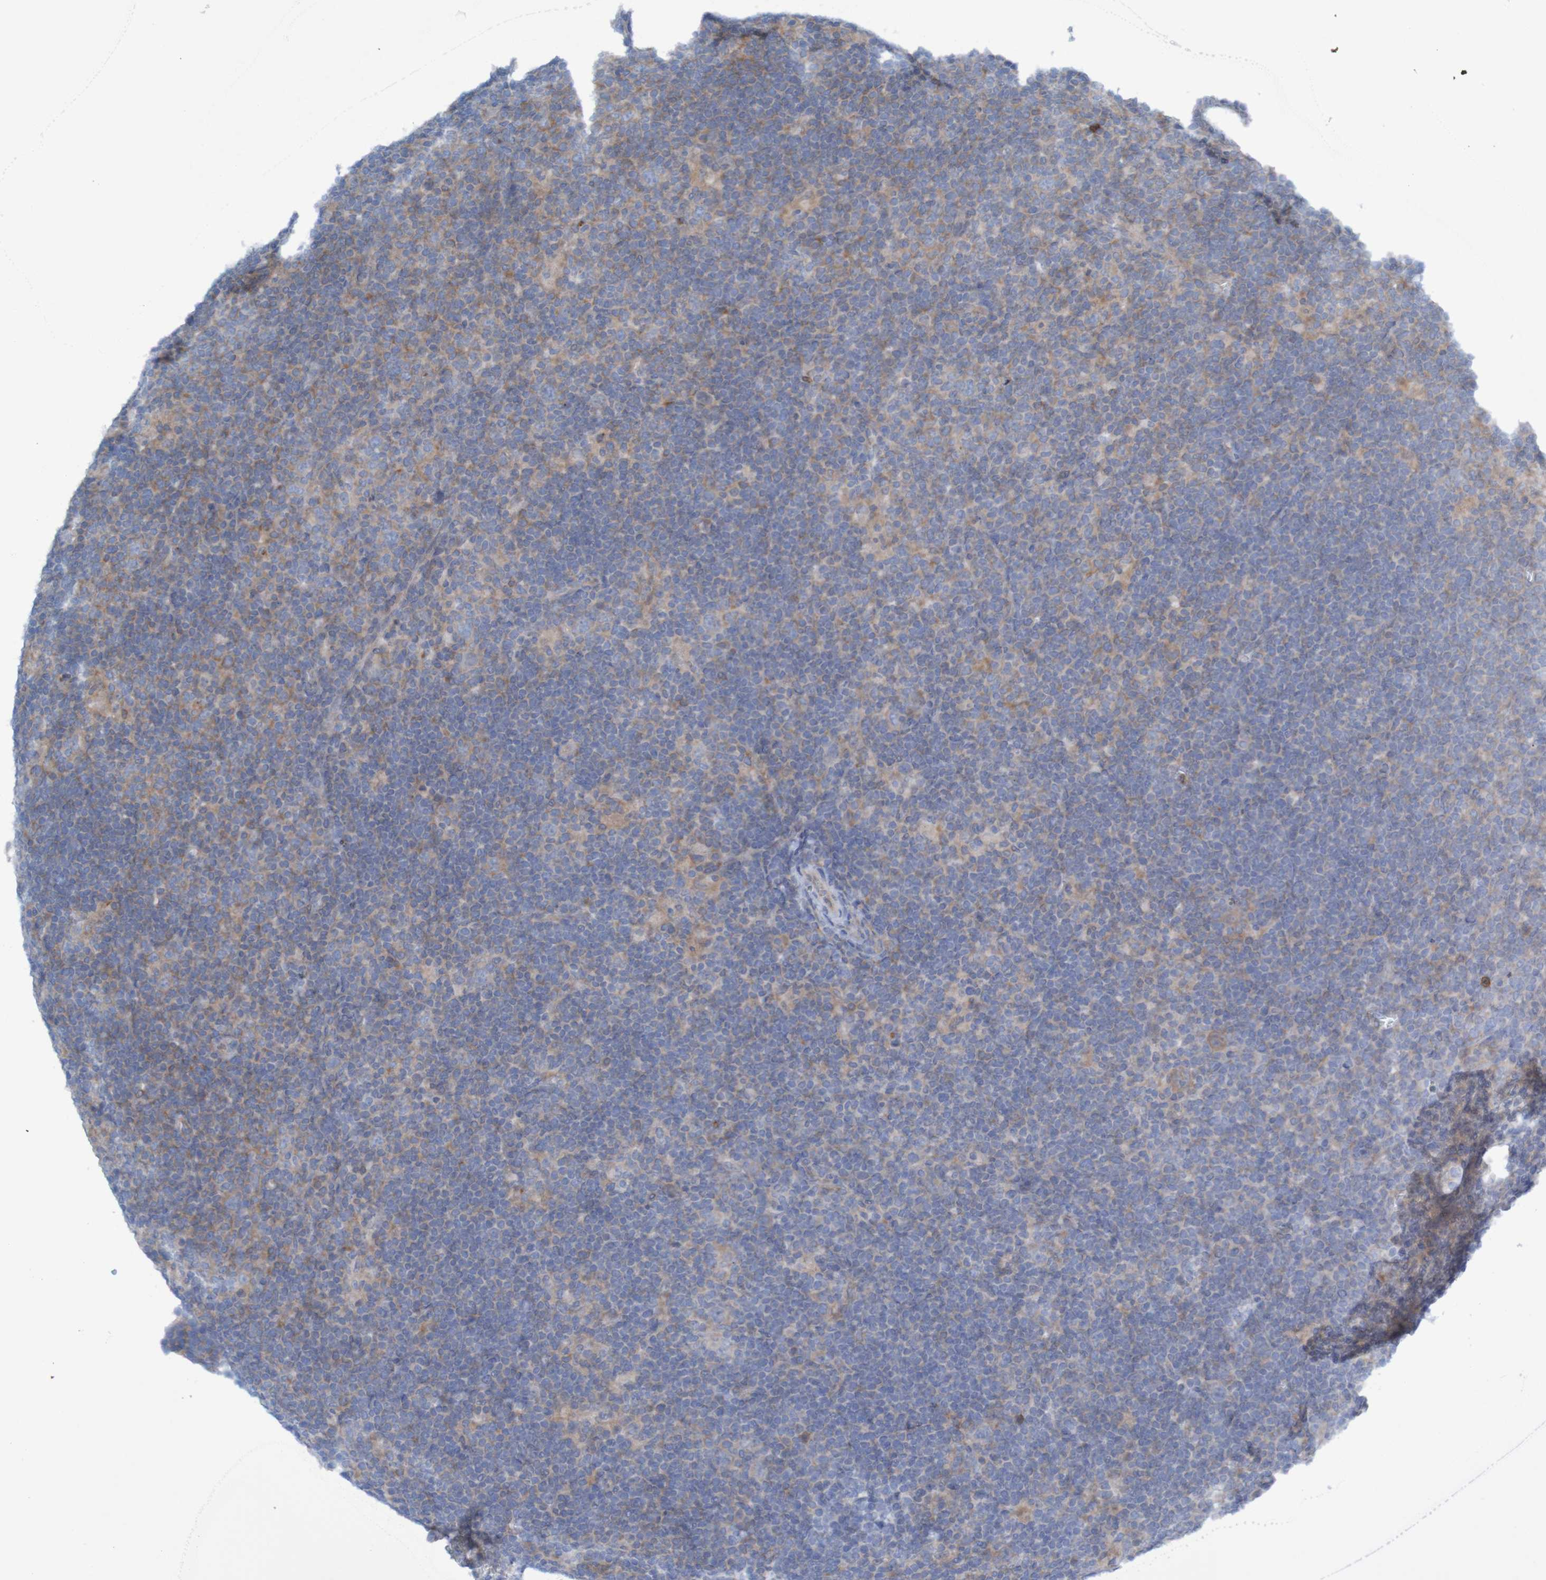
{"staining": {"intensity": "weak", "quantity": "<25%", "location": "cytoplasmic/membranous"}, "tissue": "lymphoma", "cell_type": "Tumor cells", "image_type": "cancer", "snomed": [{"axis": "morphology", "description": "Hodgkin's disease, NOS"}, {"axis": "topography", "description": "Lymph node"}], "caption": "There is no significant expression in tumor cells of Hodgkin's disease. The staining is performed using DAB (3,3'-diaminobenzidine) brown chromogen with nuclei counter-stained in using hematoxylin.", "gene": "ANGPT4", "patient": {"sex": "female", "age": 57}}